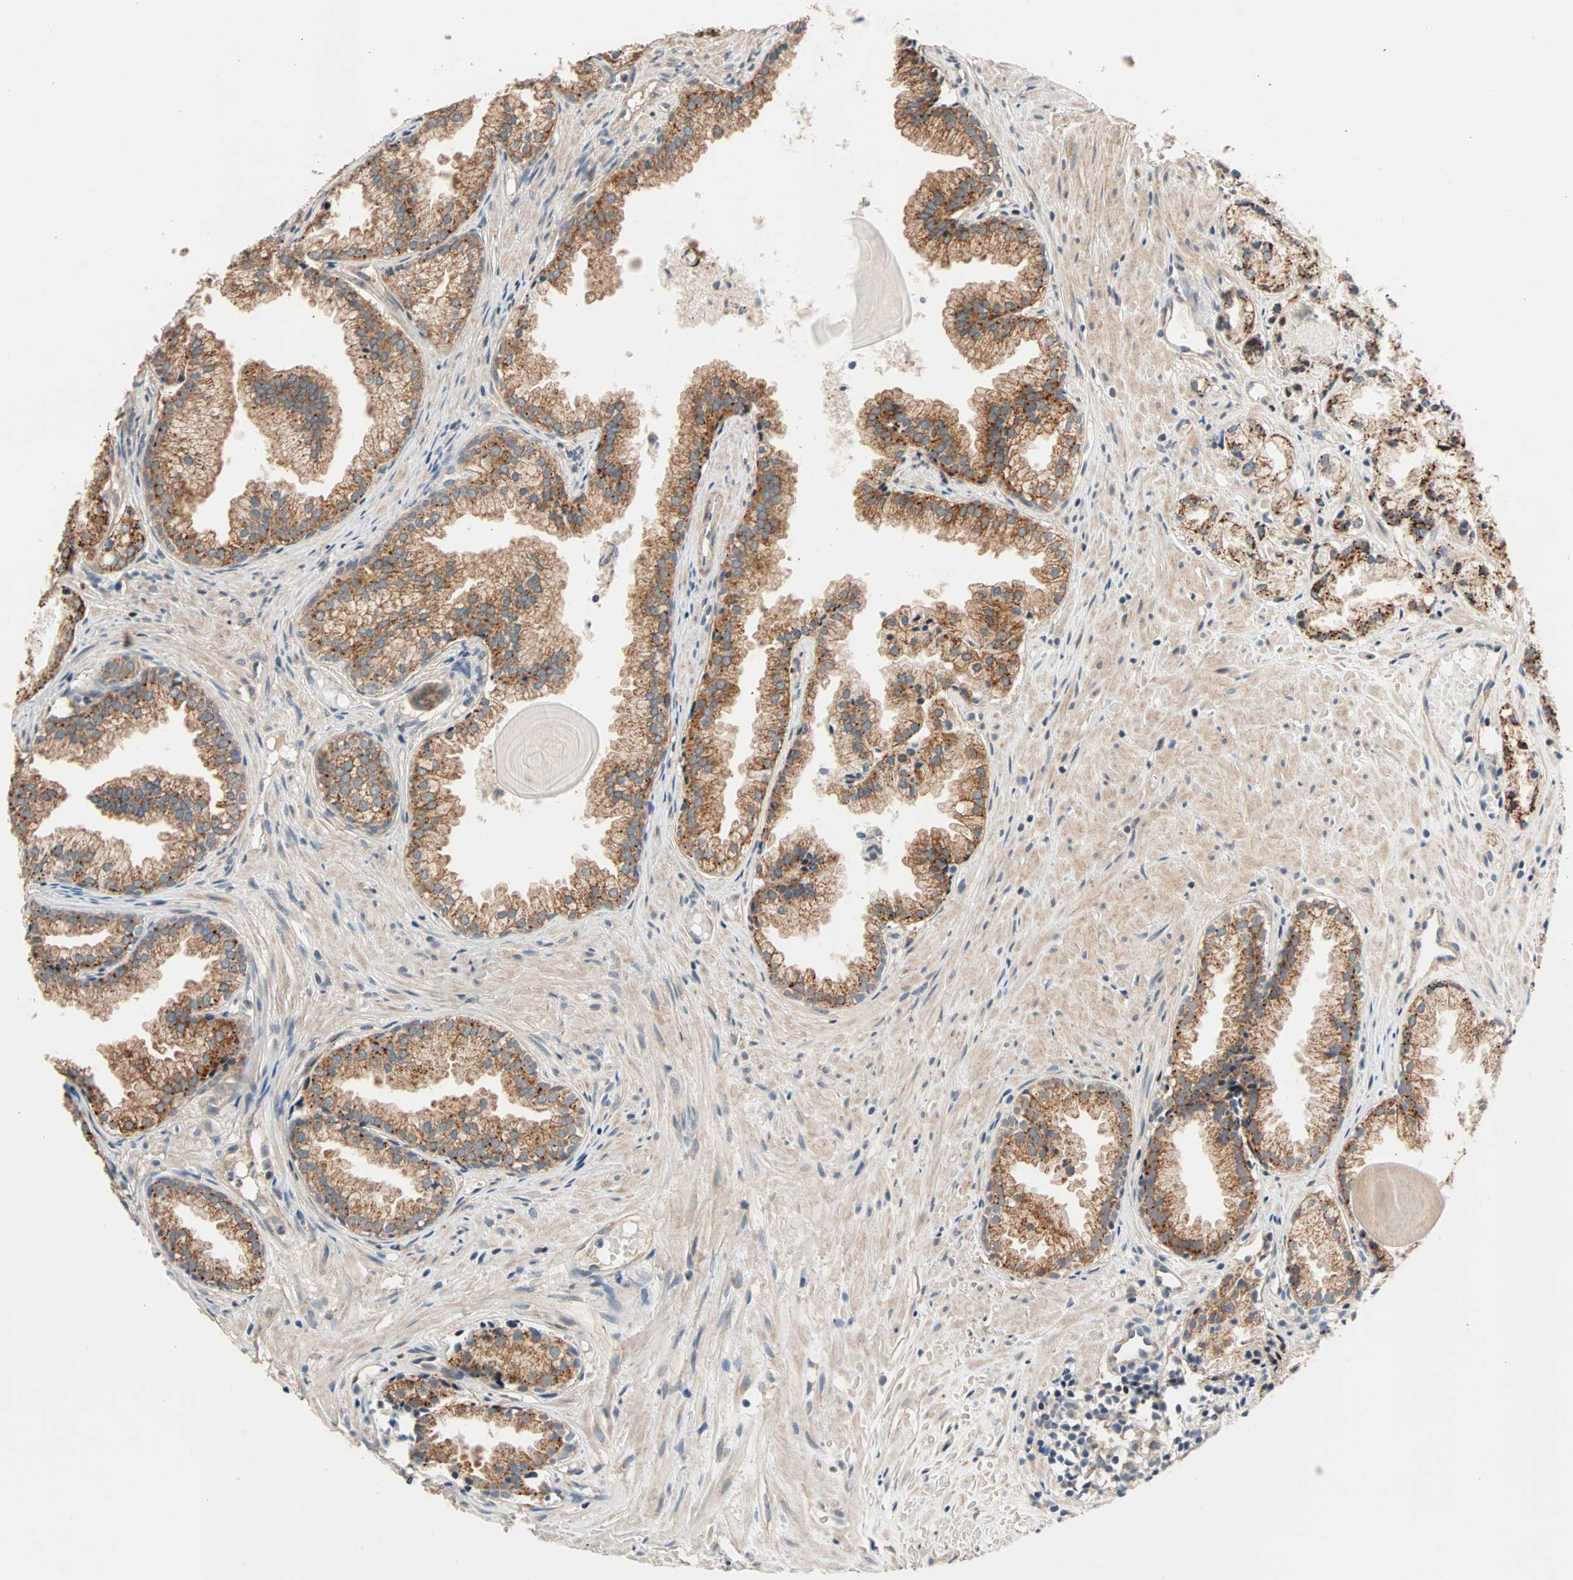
{"staining": {"intensity": "moderate", "quantity": ">75%", "location": "cytoplasmic/membranous"}, "tissue": "prostate cancer", "cell_type": "Tumor cells", "image_type": "cancer", "snomed": [{"axis": "morphology", "description": "Adenocarcinoma, Low grade"}, {"axis": "topography", "description": "Prostate"}], "caption": "A photomicrograph of human prostate cancer stained for a protein displays moderate cytoplasmic/membranous brown staining in tumor cells.", "gene": "HECW1", "patient": {"sex": "male", "age": 72}}